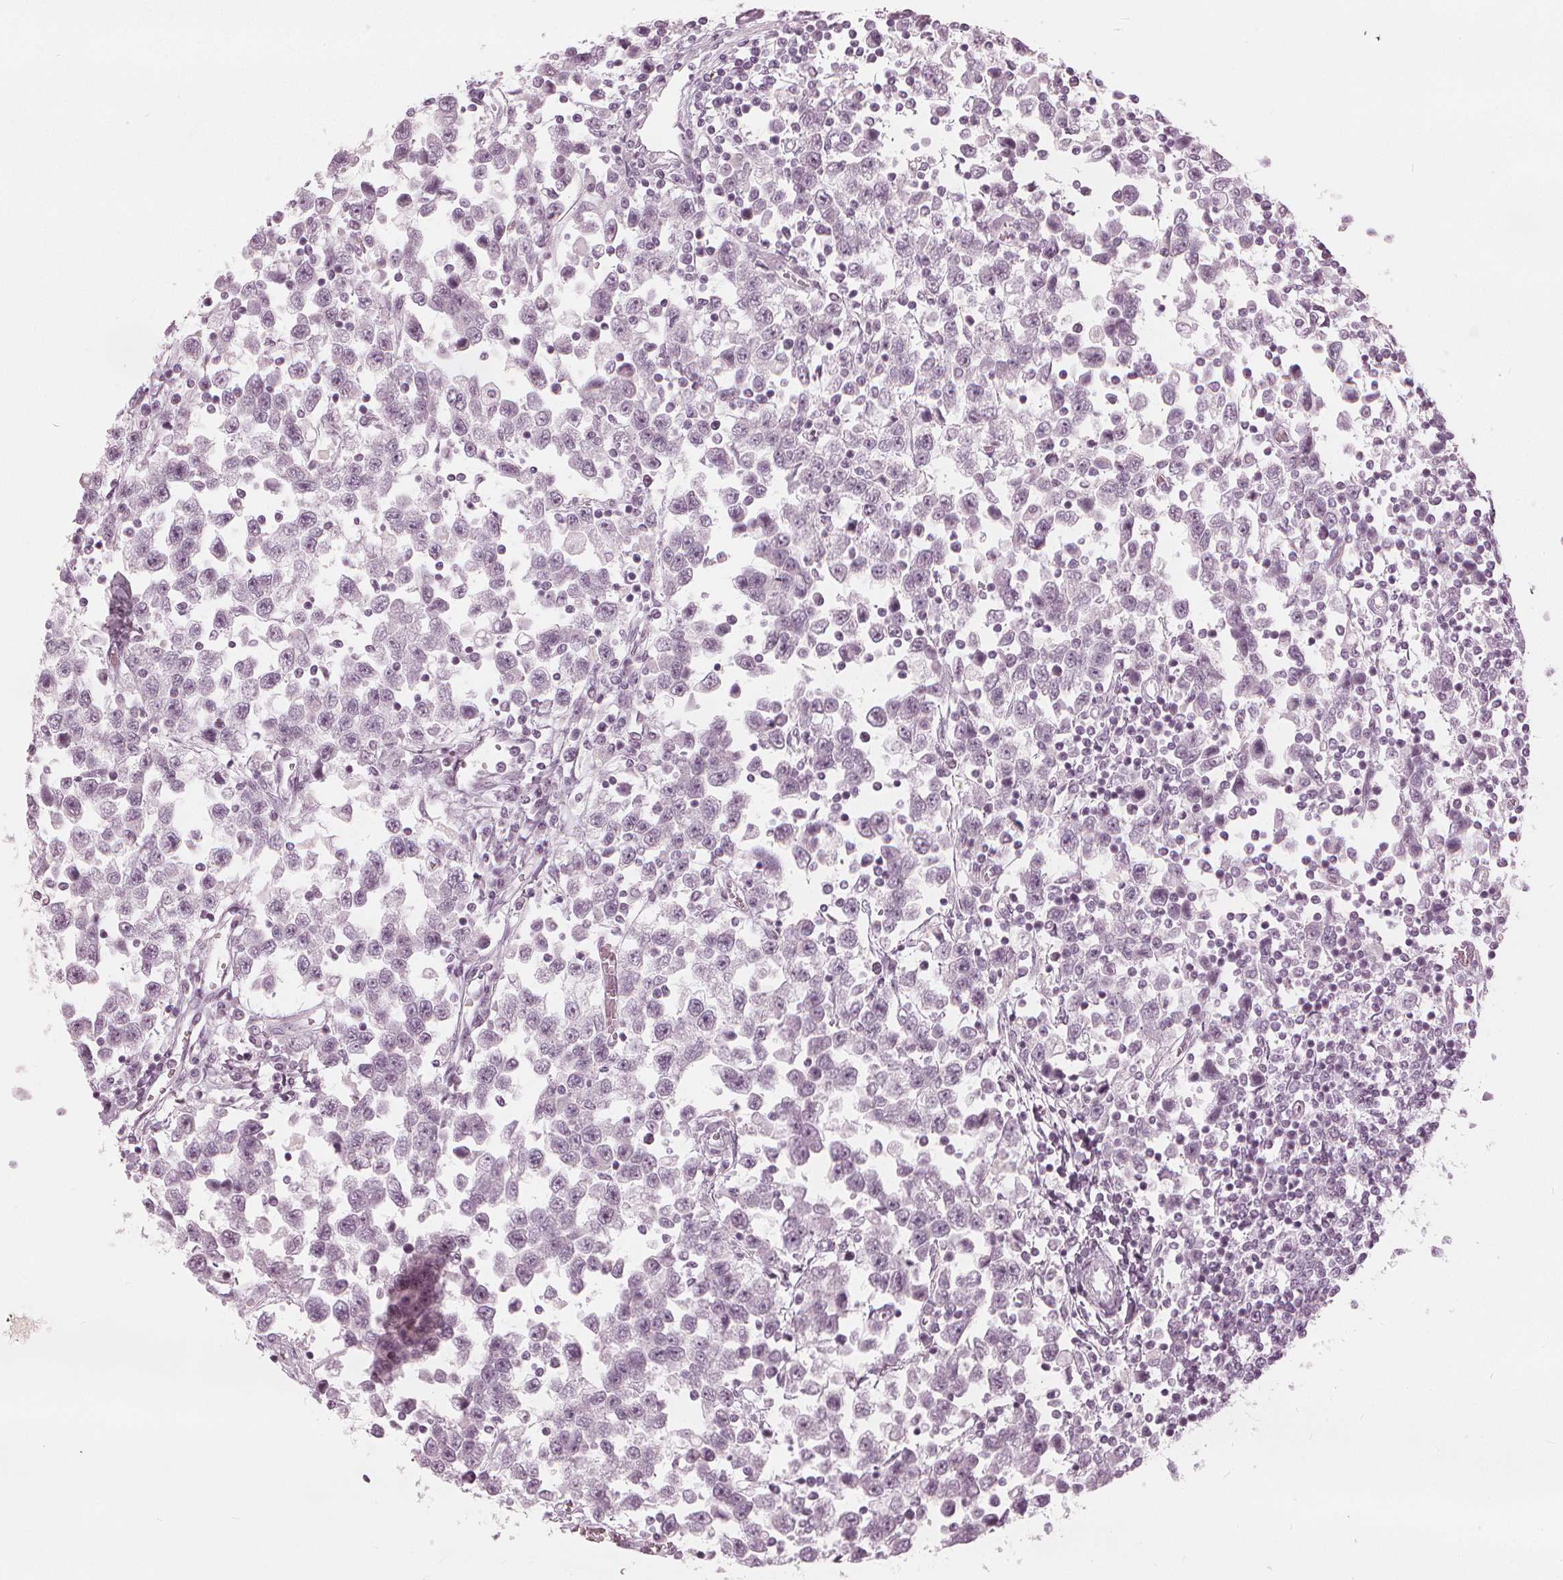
{"staining": {"intensity": "negative", "quantity": "none", "location": "none"}, "tissue": "testis cancer", "cell_type": "Tumor cells", "image_type": "cancer", "snomed": [{"axis": "morphology", "description": "Seminoma, NOS"}, {"axis": "topography", "description": "Testis"}], "caption": "Histopathology image shows no significant protein staining in tumor cells of testis cancer. (Brightfield microscopy of DAB IHC at high magnification).", "gene": "PAEP", "patient": {"sex": "male", "age": 34}}